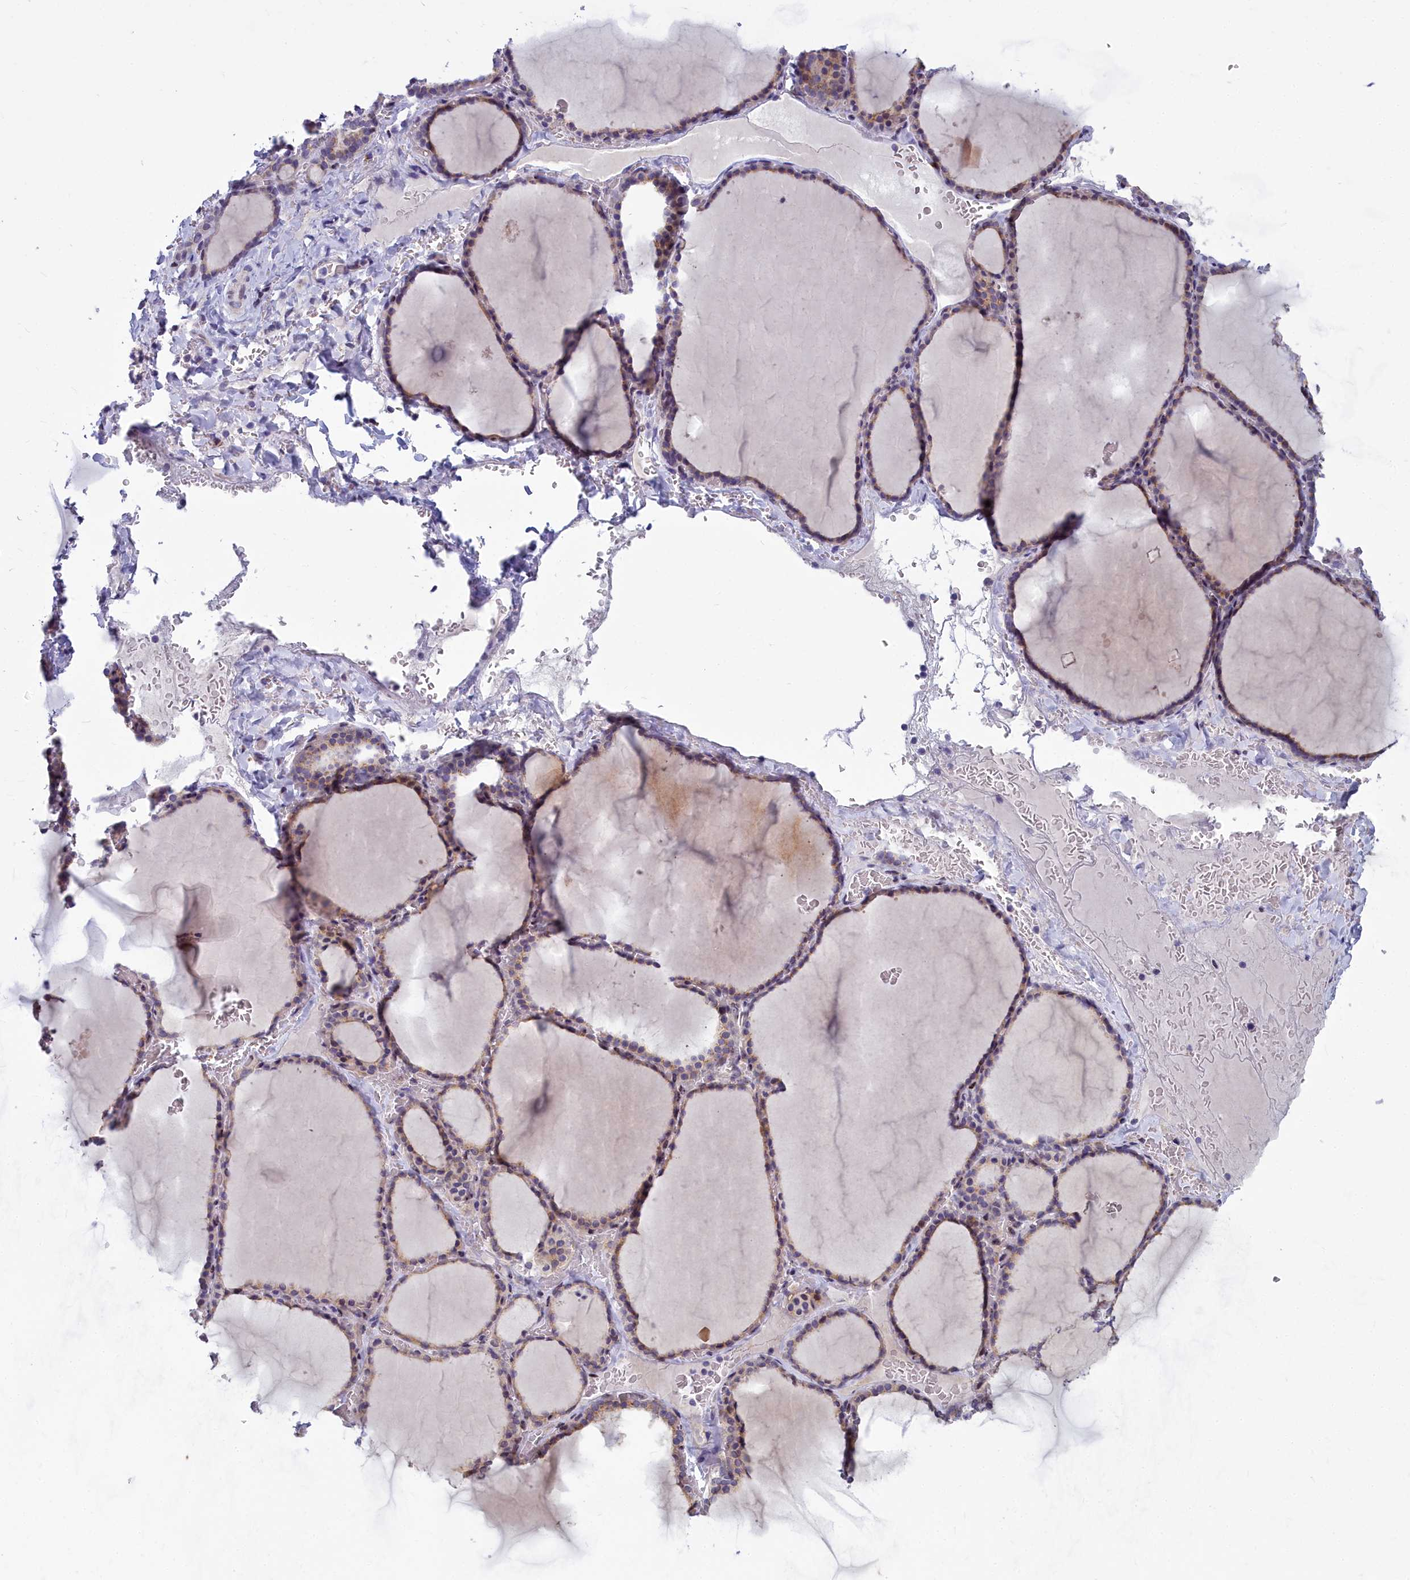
{"staining": {"intensity": "weak", "quantity": "25%-75%", "location": "cytoplasmic/membranous"}, "tissue": "thyroid gland", "cell_type": "Glandular cells", "image_type": "normal", "snomed": [{"axis": "morphology", "description": "Normal tissue, NOS"}, {"axis": "topography", "description": "Thyroid gland"}], "caption": "DAB immunohistochemical staining of normal thyroid gland demonstrates weak cytoplasmic/membranous protein positivity in approximately 25%-75% of glandular cells. Nuclei are stained in blue.", "gene": "WDPCP", "patient": {"sex": "female", "age": 39}}